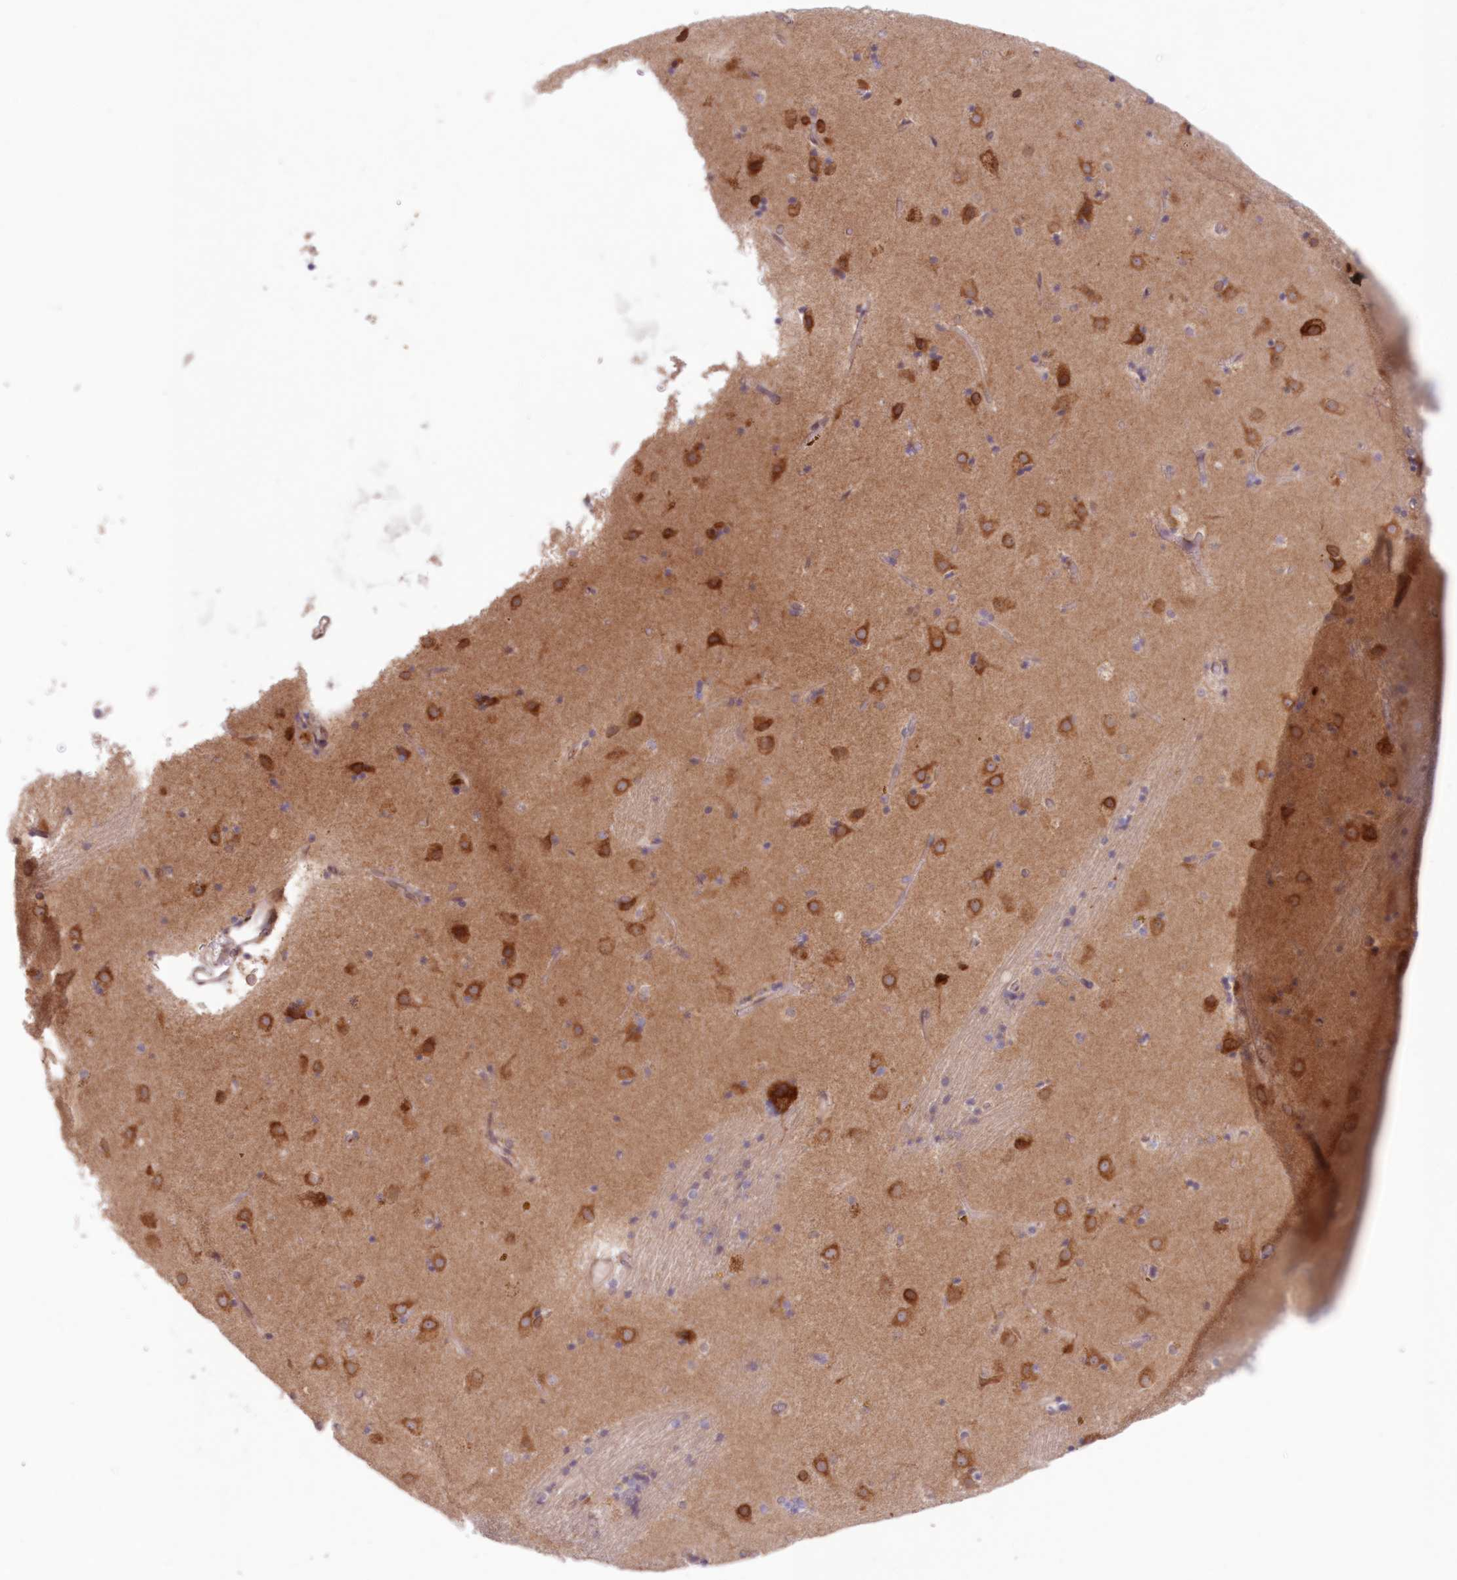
{"staining": {"intensity": "negative", "quantity": "none", "location": "none"}, "tissue": "caudate", "cell_type": "Glial cells", "image_type": "normal", "snomed": [{"axis": "morphology", "description": "Normal tissue, NOS"}, {"axis": "topography", "description": "Lateral ventricle wall"}], "caption": "Photomicrograph shows no protein expression in glial cells of normal caudate. (Brightfield microscopy of DAB (3,3'-diaminobenzidine) immunohistochemistry at high magnification).", "gene": "PCYOX1L", "patient": {"sex": "male", "age": 70}}